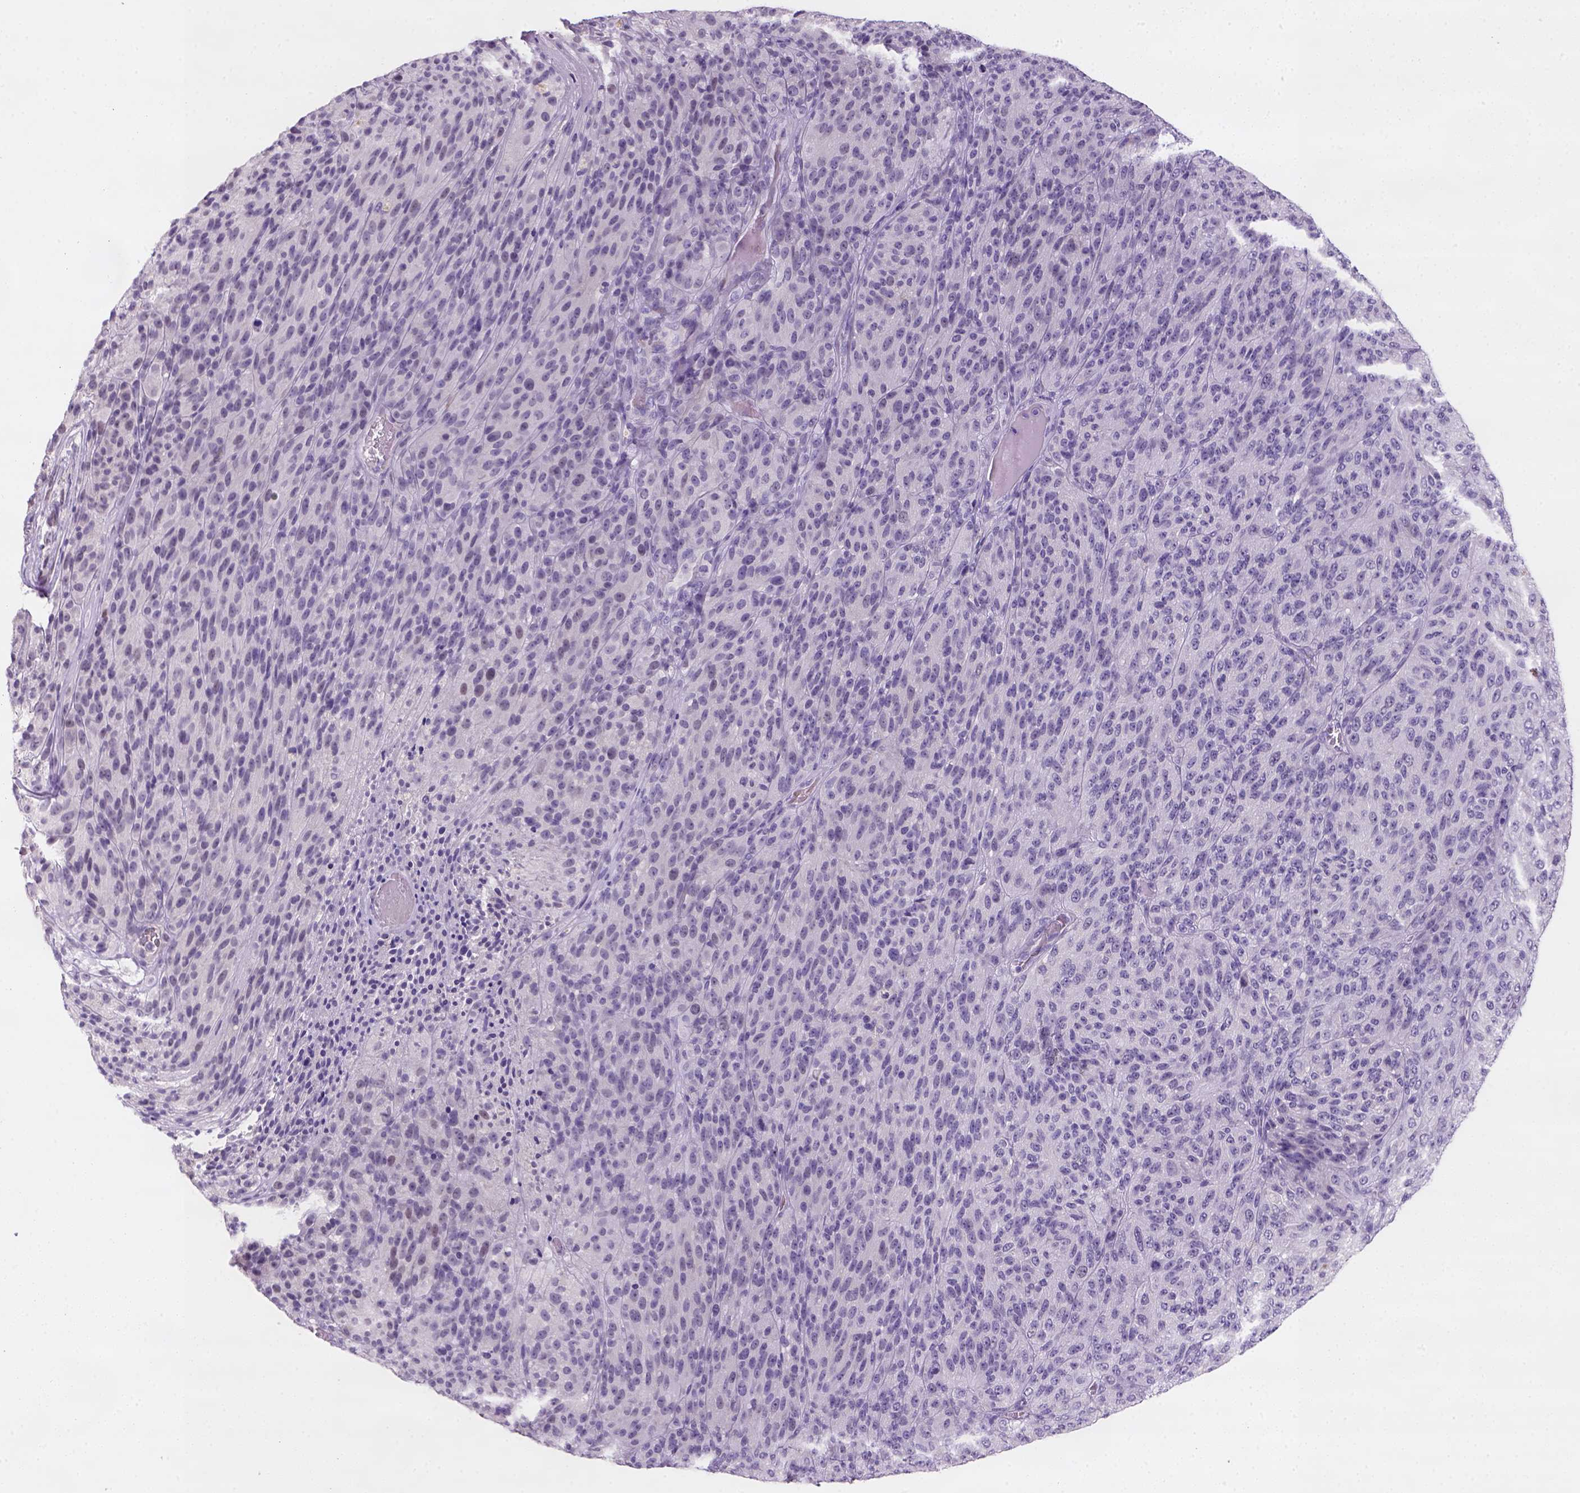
{"staining": {"intensity": "weak", "quantity": "<25%", "location": "nuclear"}, "tissue": "melanoma", "cell_type": "Tumor cells", "image_type": "cancer", "snomed": [{"axis": "morphology", "description": "Malignant melanoma, Metastatic site"}, {"axis": "topography", "description": "Brain"}], "caption": "IHC image of neoplastic tissue: melanoma stained with DAB (3,3'-diaminobenzidine) exhibits no significant protein staining in tumor cells.", "gene": "ZMAT4", "patient": {"sex": "female", "age": 56}}